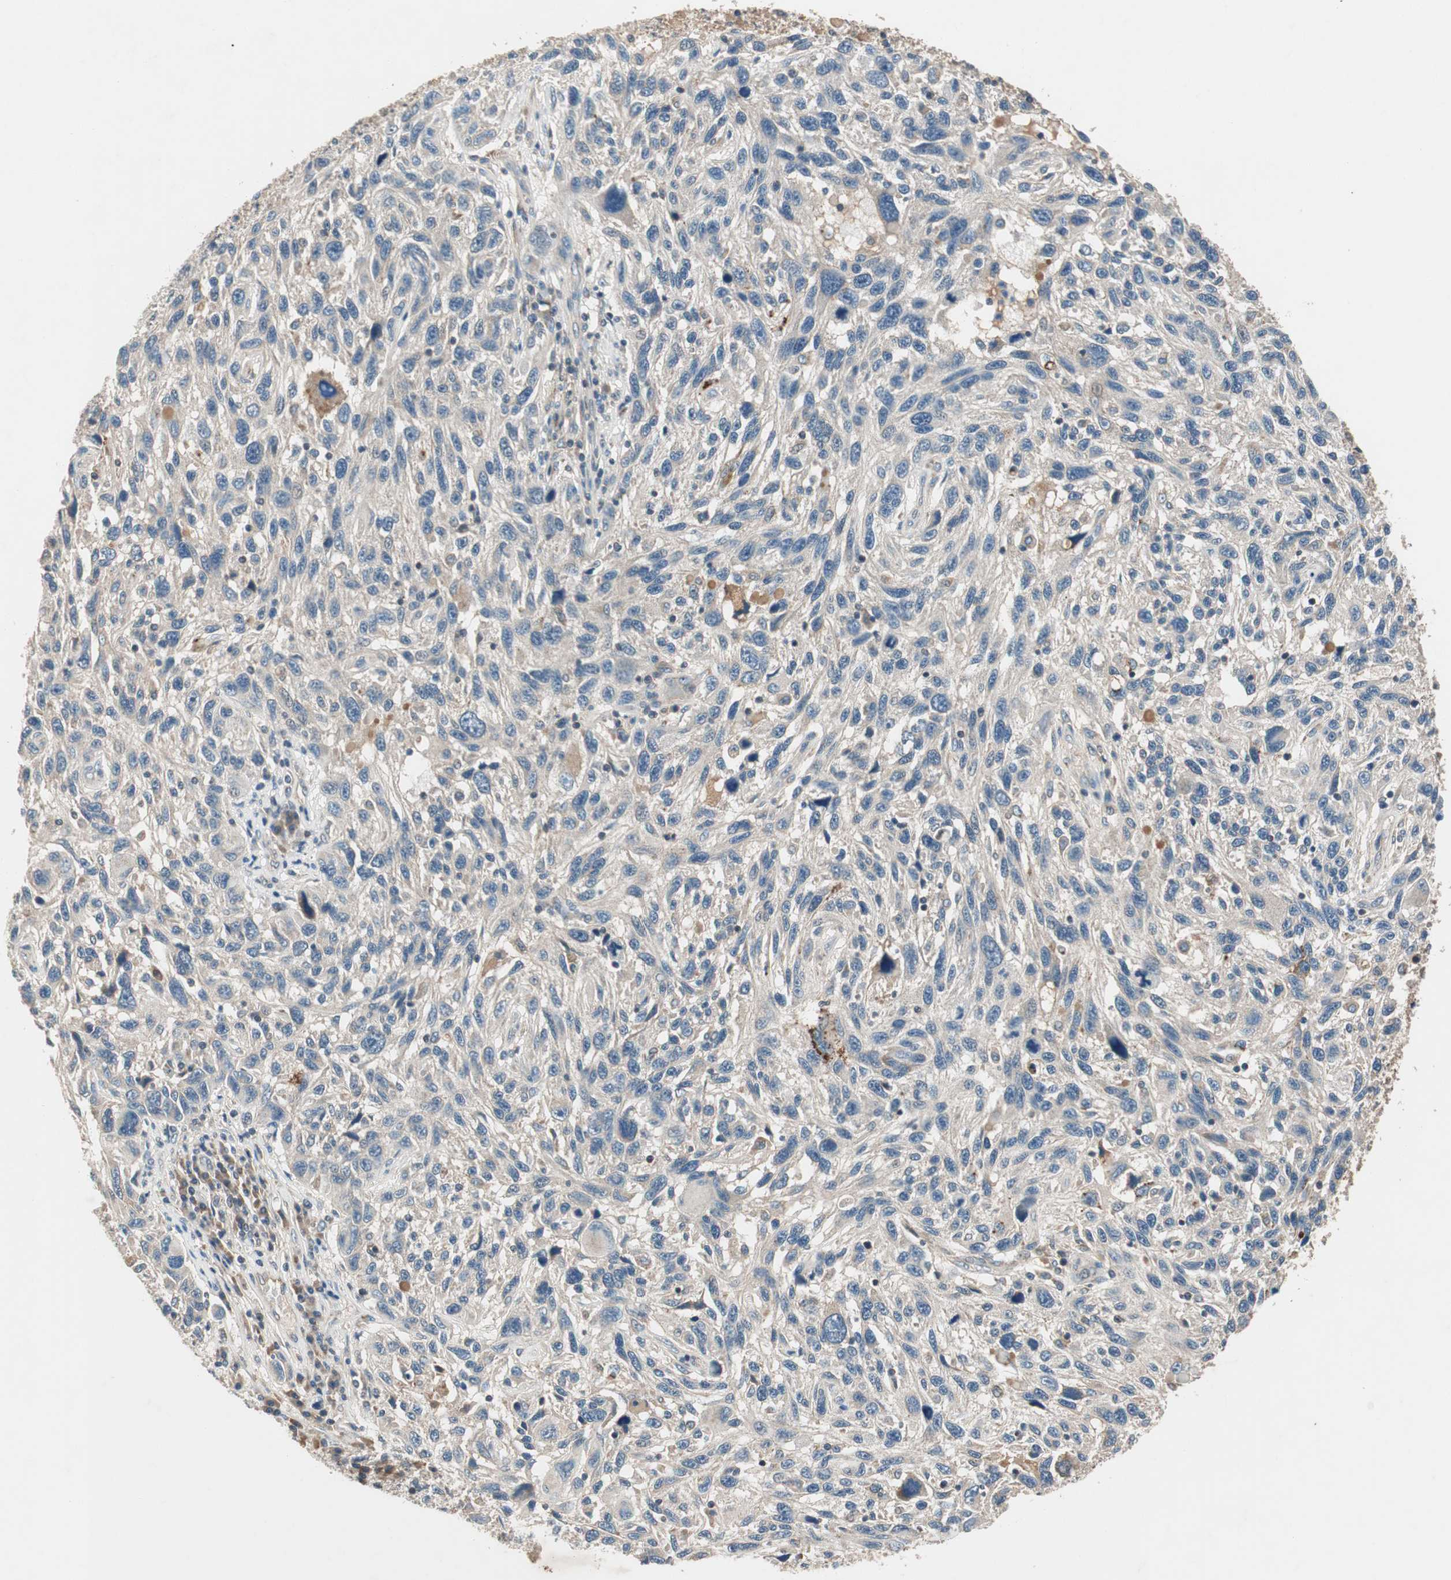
{"staining": {"intensity": "negative", "quantity": "none", "location": "none"}, "tissue": "melanoma", "cell_type": "Tumor cells", "image_type": "cancer", "snomed": [{"axis": "morphology", "description": "Malignant melanoma, NOS"}, {"axis": "topography", "description": "Skin"}], "caption": "IHC image of neoplastic tissue: malignant melanoma stained with DAB exhibits no significant protein staining in tumor cells. Brightfield microscopy of immunohistochemistry stained with DAB (3,3'-diaminobenzidine) (brown) and hematoxylin (blue), captured at high magnification.", "gene": "HPN", "patient": {"sex": "male", "age": 53}}